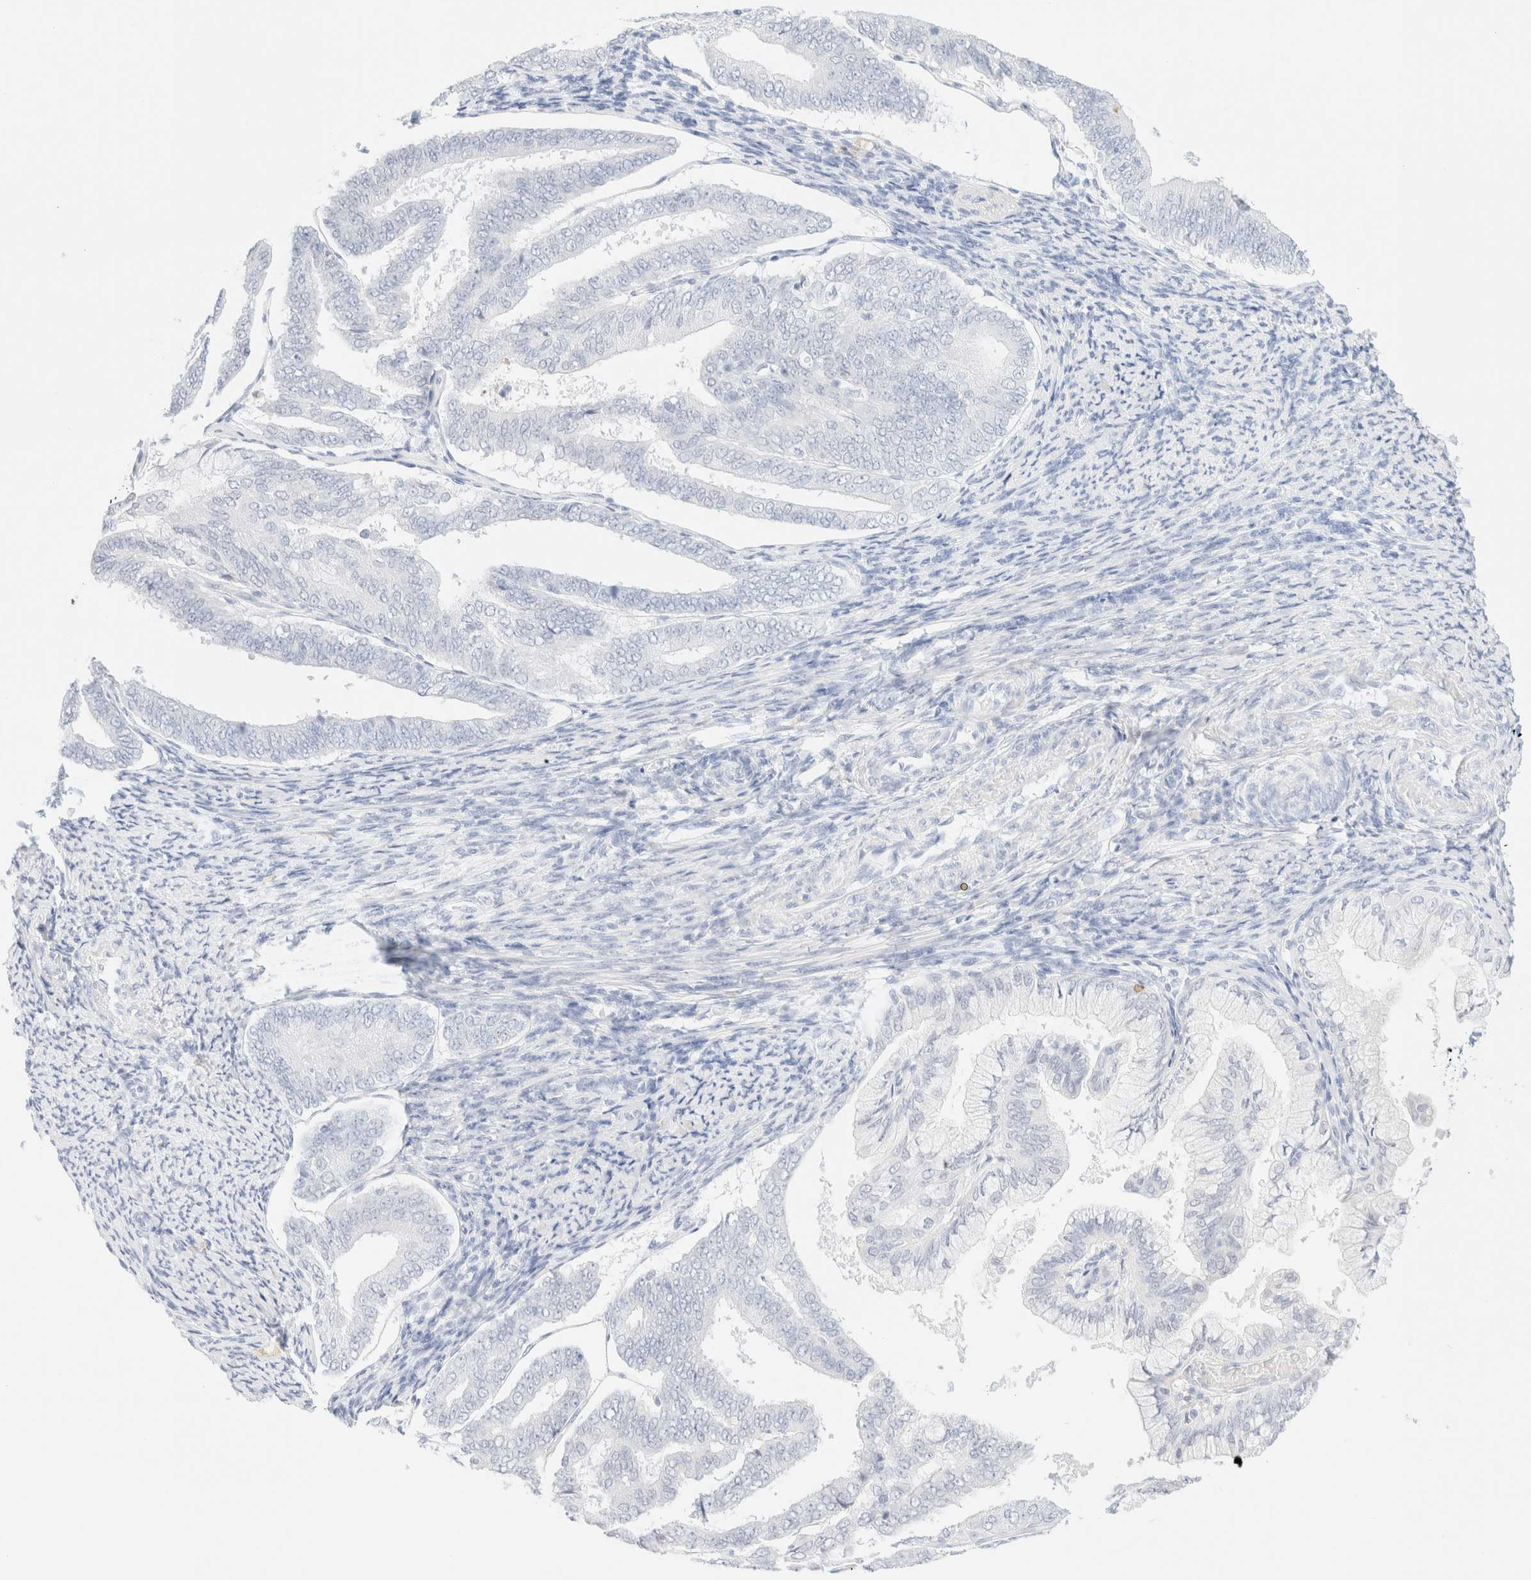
{"staining": {"intensity": "negative", "quantity": "none", "location": "none"}, "tissue": "endometrial cancer", "cell_type": "Tumor cells", "image_type": "cancer", "snomed": [{"axis": "morphology", "description": "Adenocarcinoma, NOS"}, {"axis": "topography", "description": "Endometrium"}], "caption": "This is an IHC micrograph of human endometrial cancer (adenocarcinoma). There is no expression in tumor cells.", "gene": "KRT15", "patient": {"sex": "female", "age": 63}}